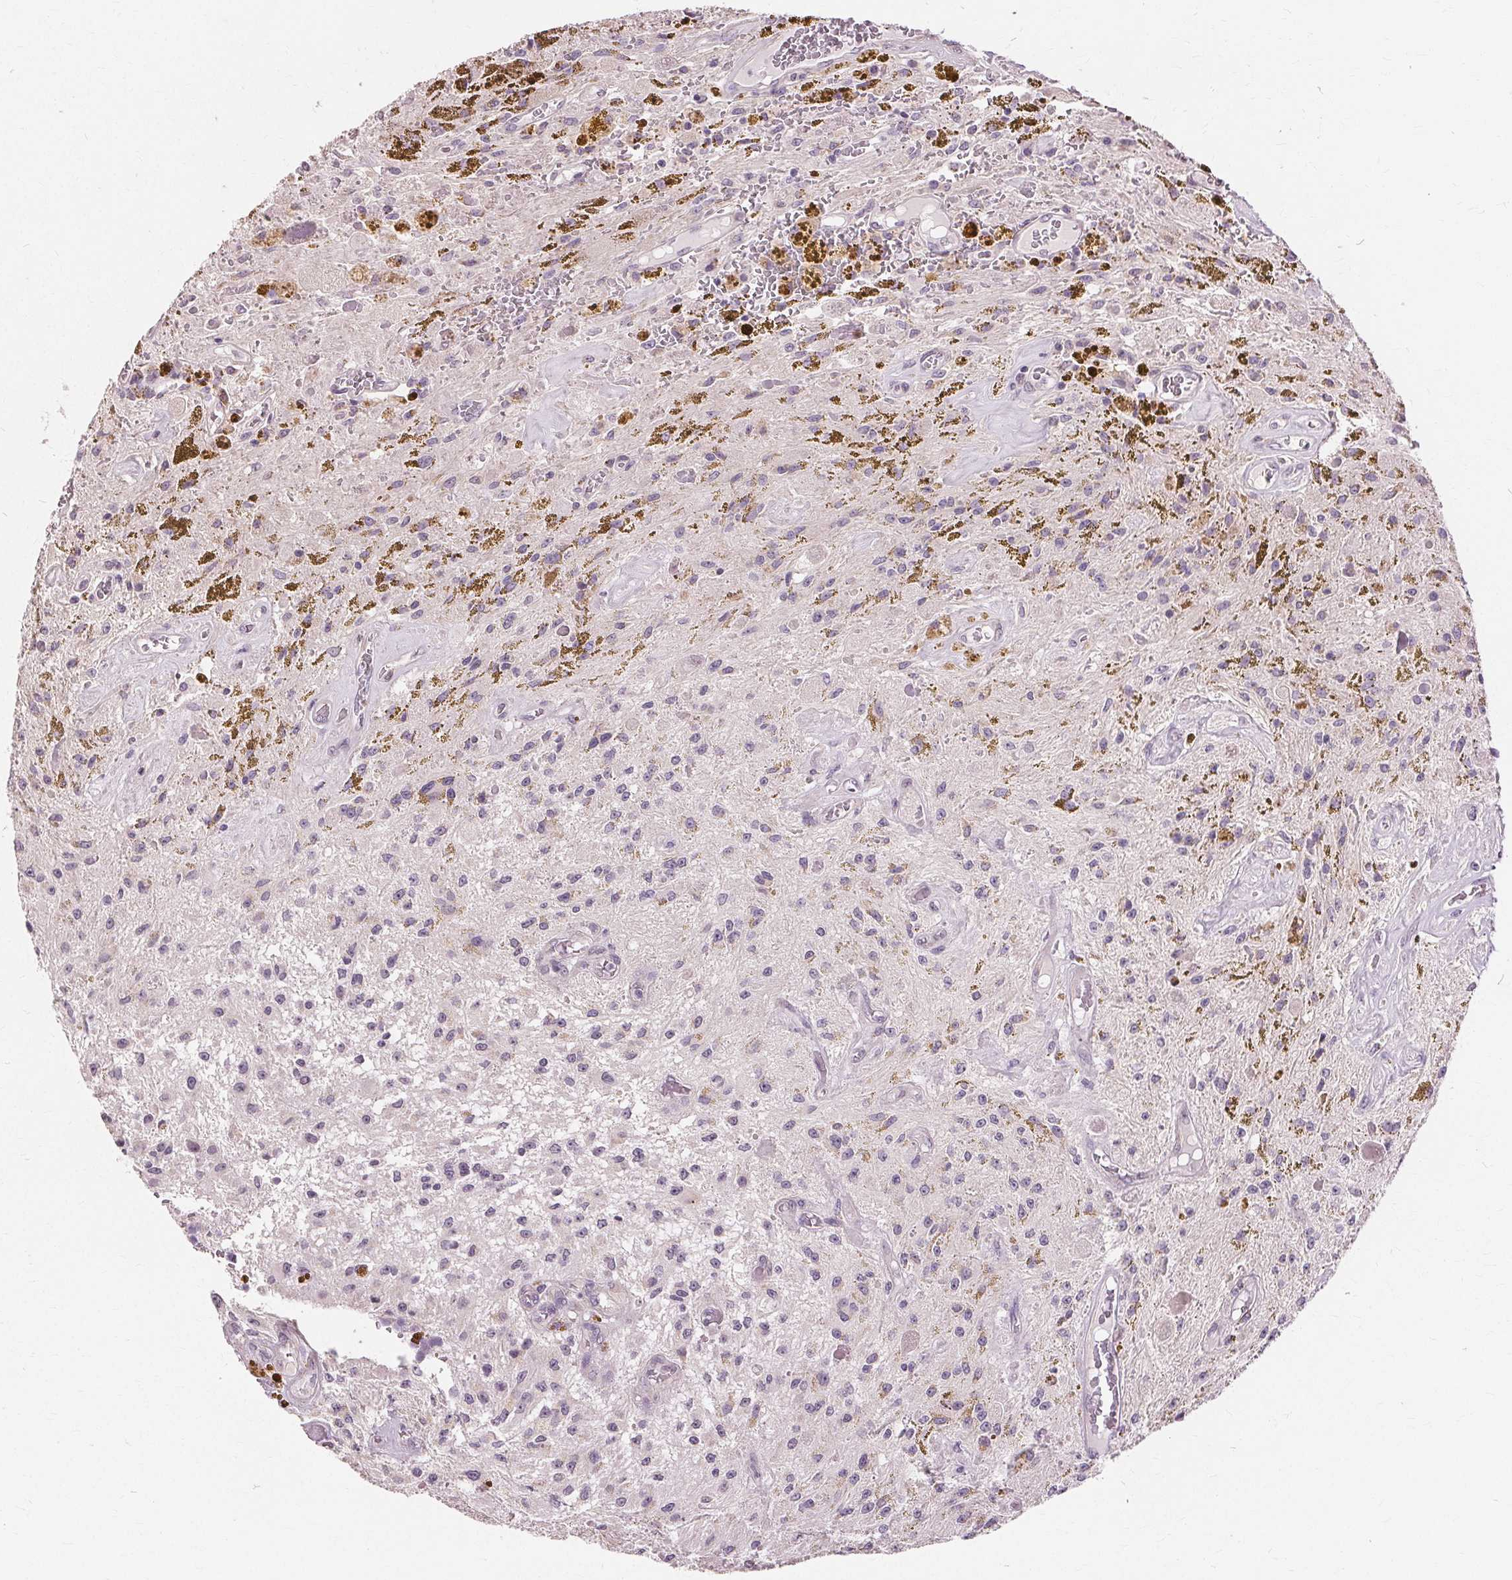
{"staining": {"intensity": "negative", "quantity": "none", "location": "none"}, "tissue": "glioma", "cell_type": "Tumor cells", "image_type": "cancer", "snomed": [{"axis": "morphology", "description": "Glioma, malignant, Low grade"}, {"axis": "topography", "description": "Cerebellum"}], "caption": "Glioma stained for a protein using immunohistochemistry demonstrates no positivity tumor cells.", "gene": "SIGLEC6", "patient": {"sex": "female", "age": 14}}